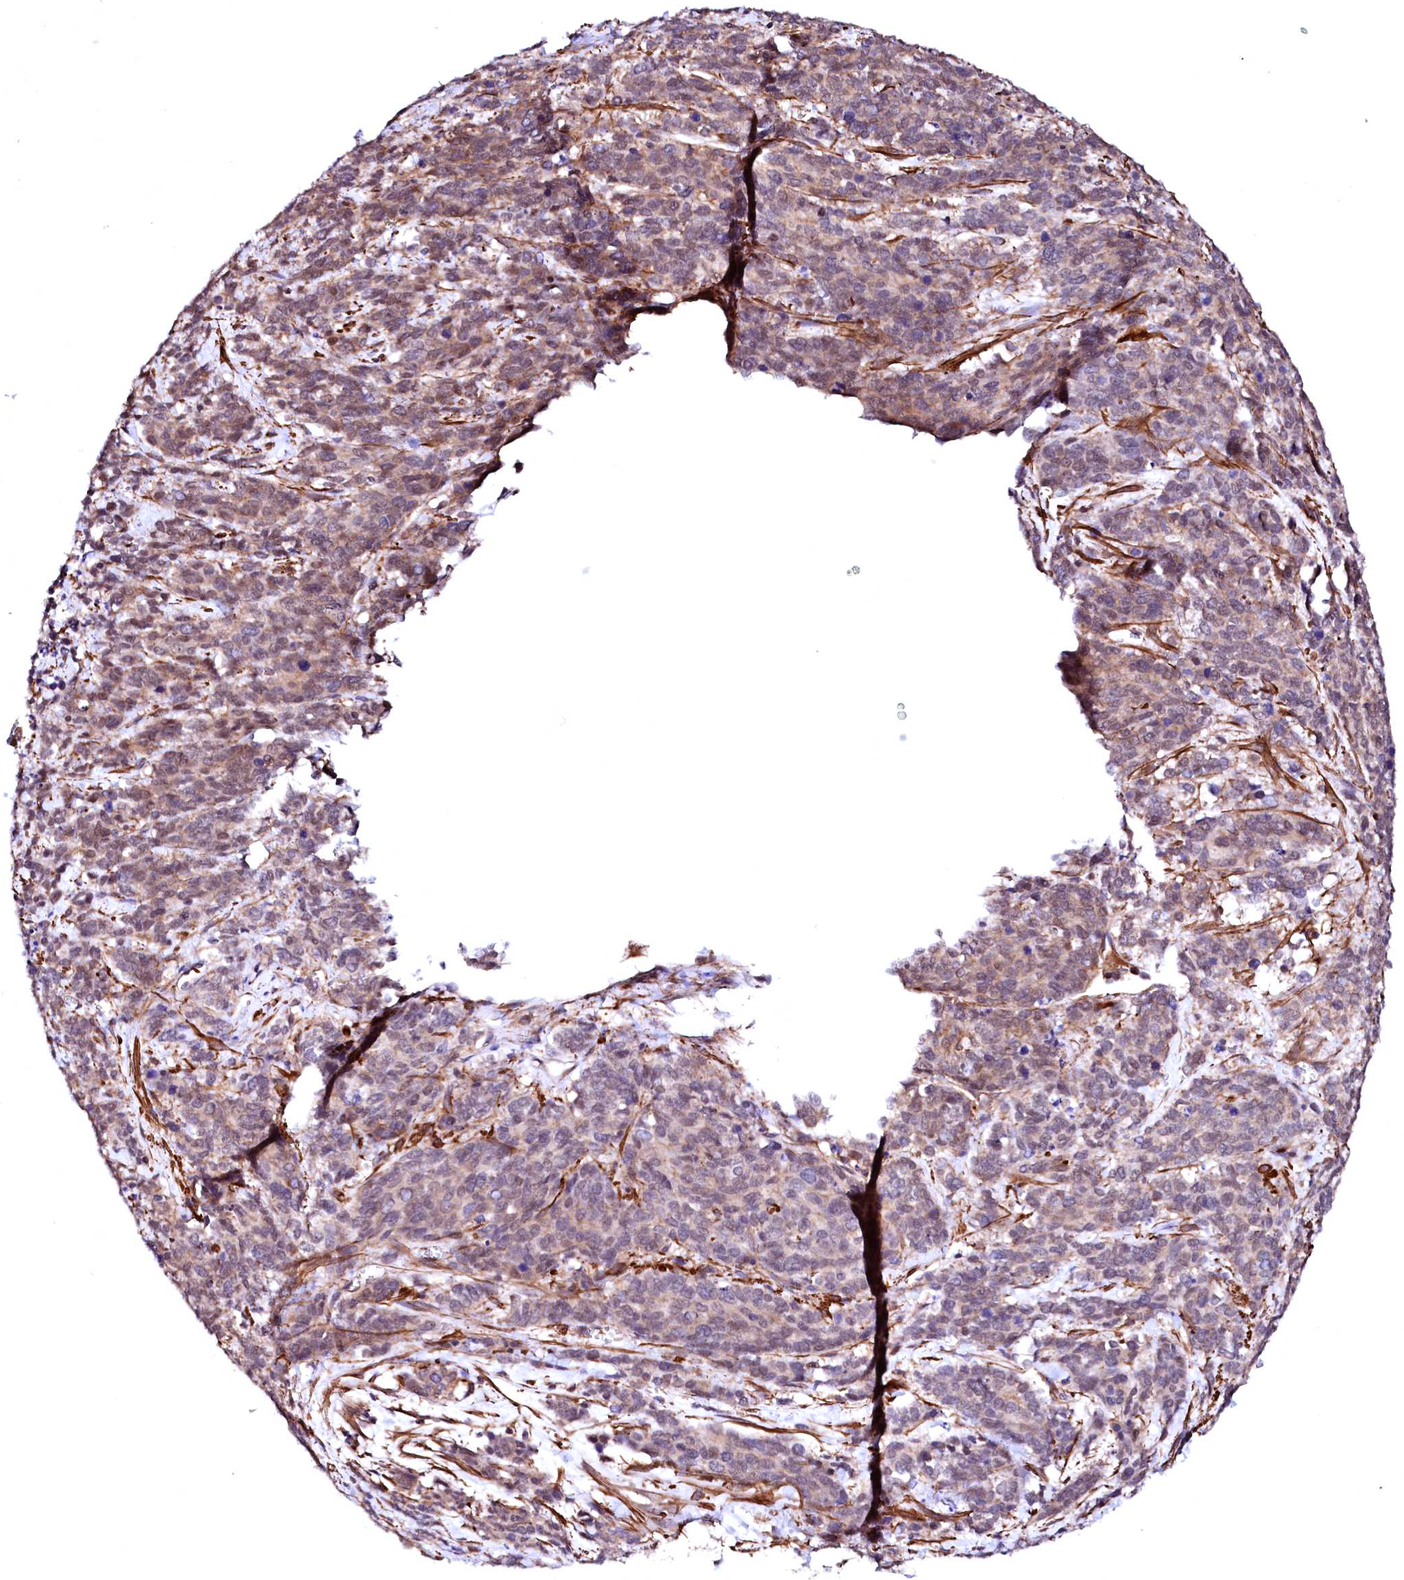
{"staining": {"intensity": "weak", "quantity": "25%-75%", "location": "cytoplasmic/membranous,nuclear"}, "tissue": "cervical cancer", "cell_type": "Tumor cells", "image_type": "cancer", "snomed": [{"axis": "morphology", "description": "Squamous cell carcinoma, NOS"}, {"axis": "topography", "description": "Cervix"}], "caption": "Cervical cancer (squamous cell carcinoma) was stained to show a protein in brown. There is low levels of weak cytoplasmic/membranous and nuclear positivity in about 25%-75% of tumor cells. Using DAB (3,3'-diaminobenzidine) (brown) and hematoxylin (blue) stains, captured at high magnification using brightfield microscopy.", "gene": "GPR176", "patient": {"sex": "female", "age": 60}}